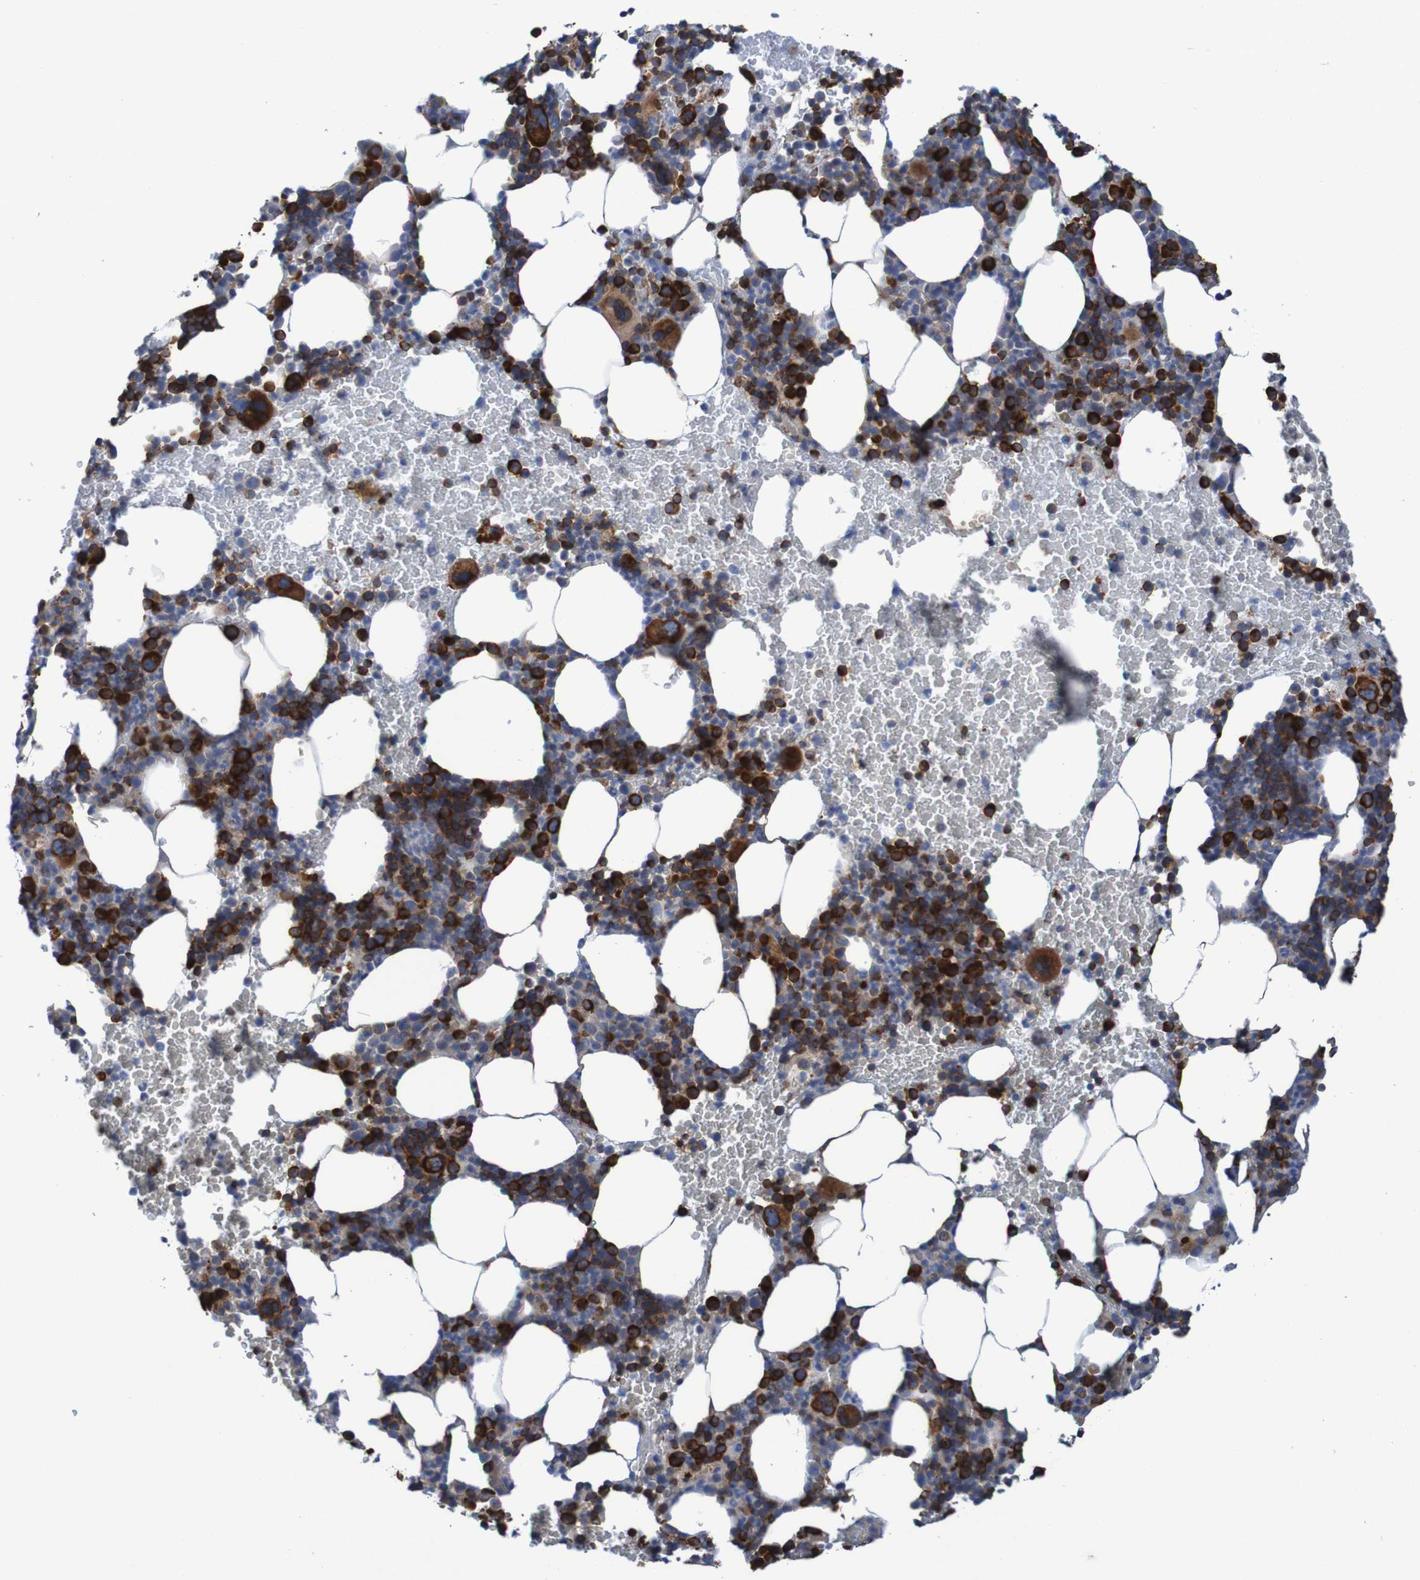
{"staining": {"intensity": "strong", "quantity": ">75%", "location": "cytoplasmic/membranous"}, "tissue": "bone marrow", "cell_type": "Hematopoietic cells", "image_type": "normal", "snomed": [{"axis": "morphology", "description": "Normal tissue, NOS"}, {"axis": "morphology", "description": "Inflammation, NOS"}, {"axis": "topography", "description": "Bone marrow"}], "caption": "Benign bone marrow exhibits strong cytoplasmic/membranous staining in about >75% of hematopoietic cells, visualized by immunohistochemistry.", "gene": "RPL10", "patient": {"sex": "female", "age": 70}}